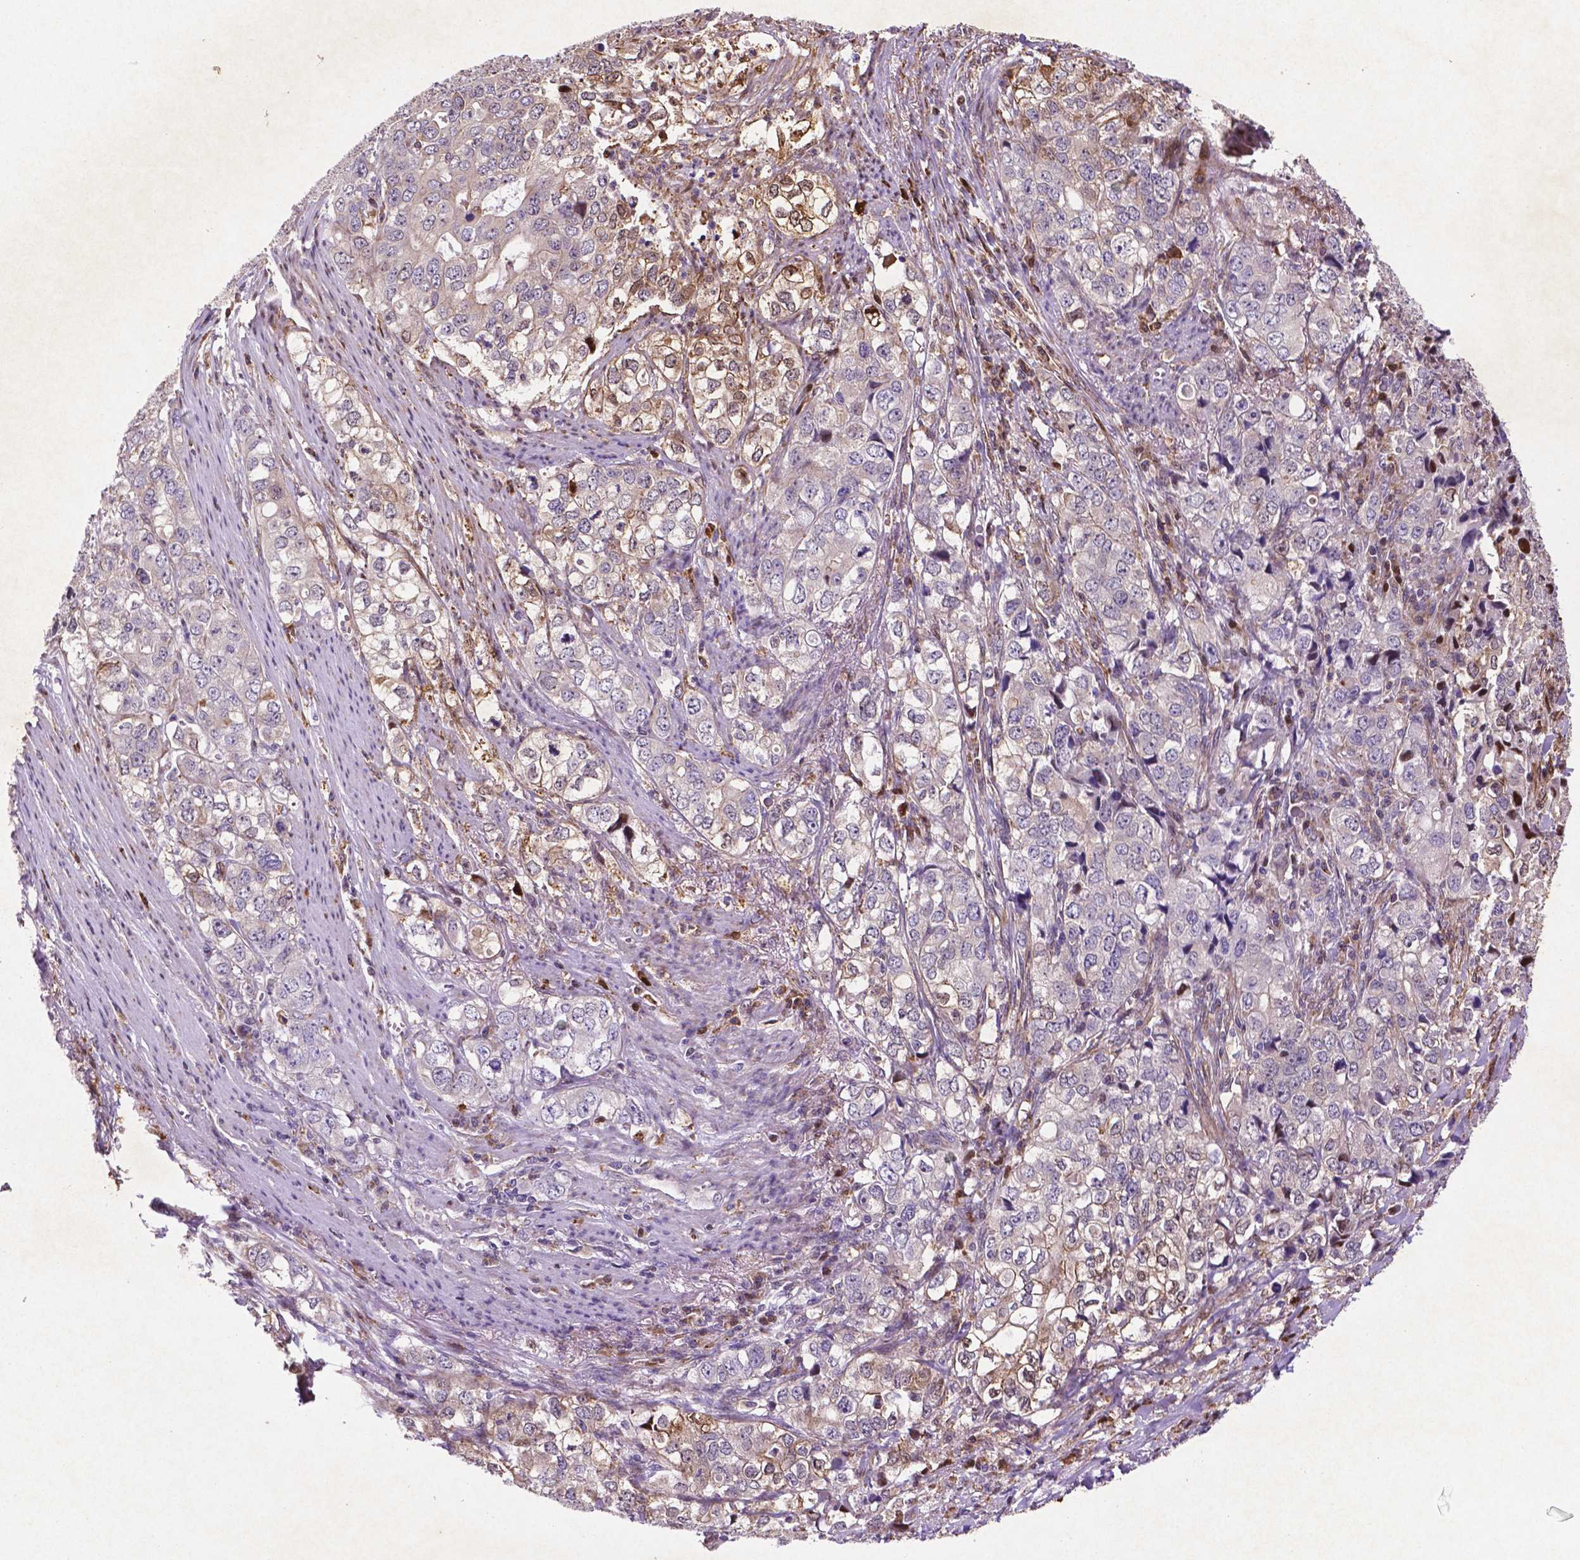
{"staining": {"intensity": "moderate", "quantity": "<25%", "location": "nuclear"}, "tissue": "stomach cancer", "cell_type": "Tumor cells", "image_type": "cancer", "snomed": [{"axis": "morphology", "description": "Adenocarcinoma, NOS"}, {"axis": "topography", "description": "Stomach, lower"}], "caption": "A brown stain shows moderate nuclear staining of a protein in human stomach cancer (adenocarcinoma) tumor cells. (DAB IHC, brown staining for protein, blue staining for nuclei).", "gene": "TM4SF20", "patient": {"sex": "female", "age": 72}}